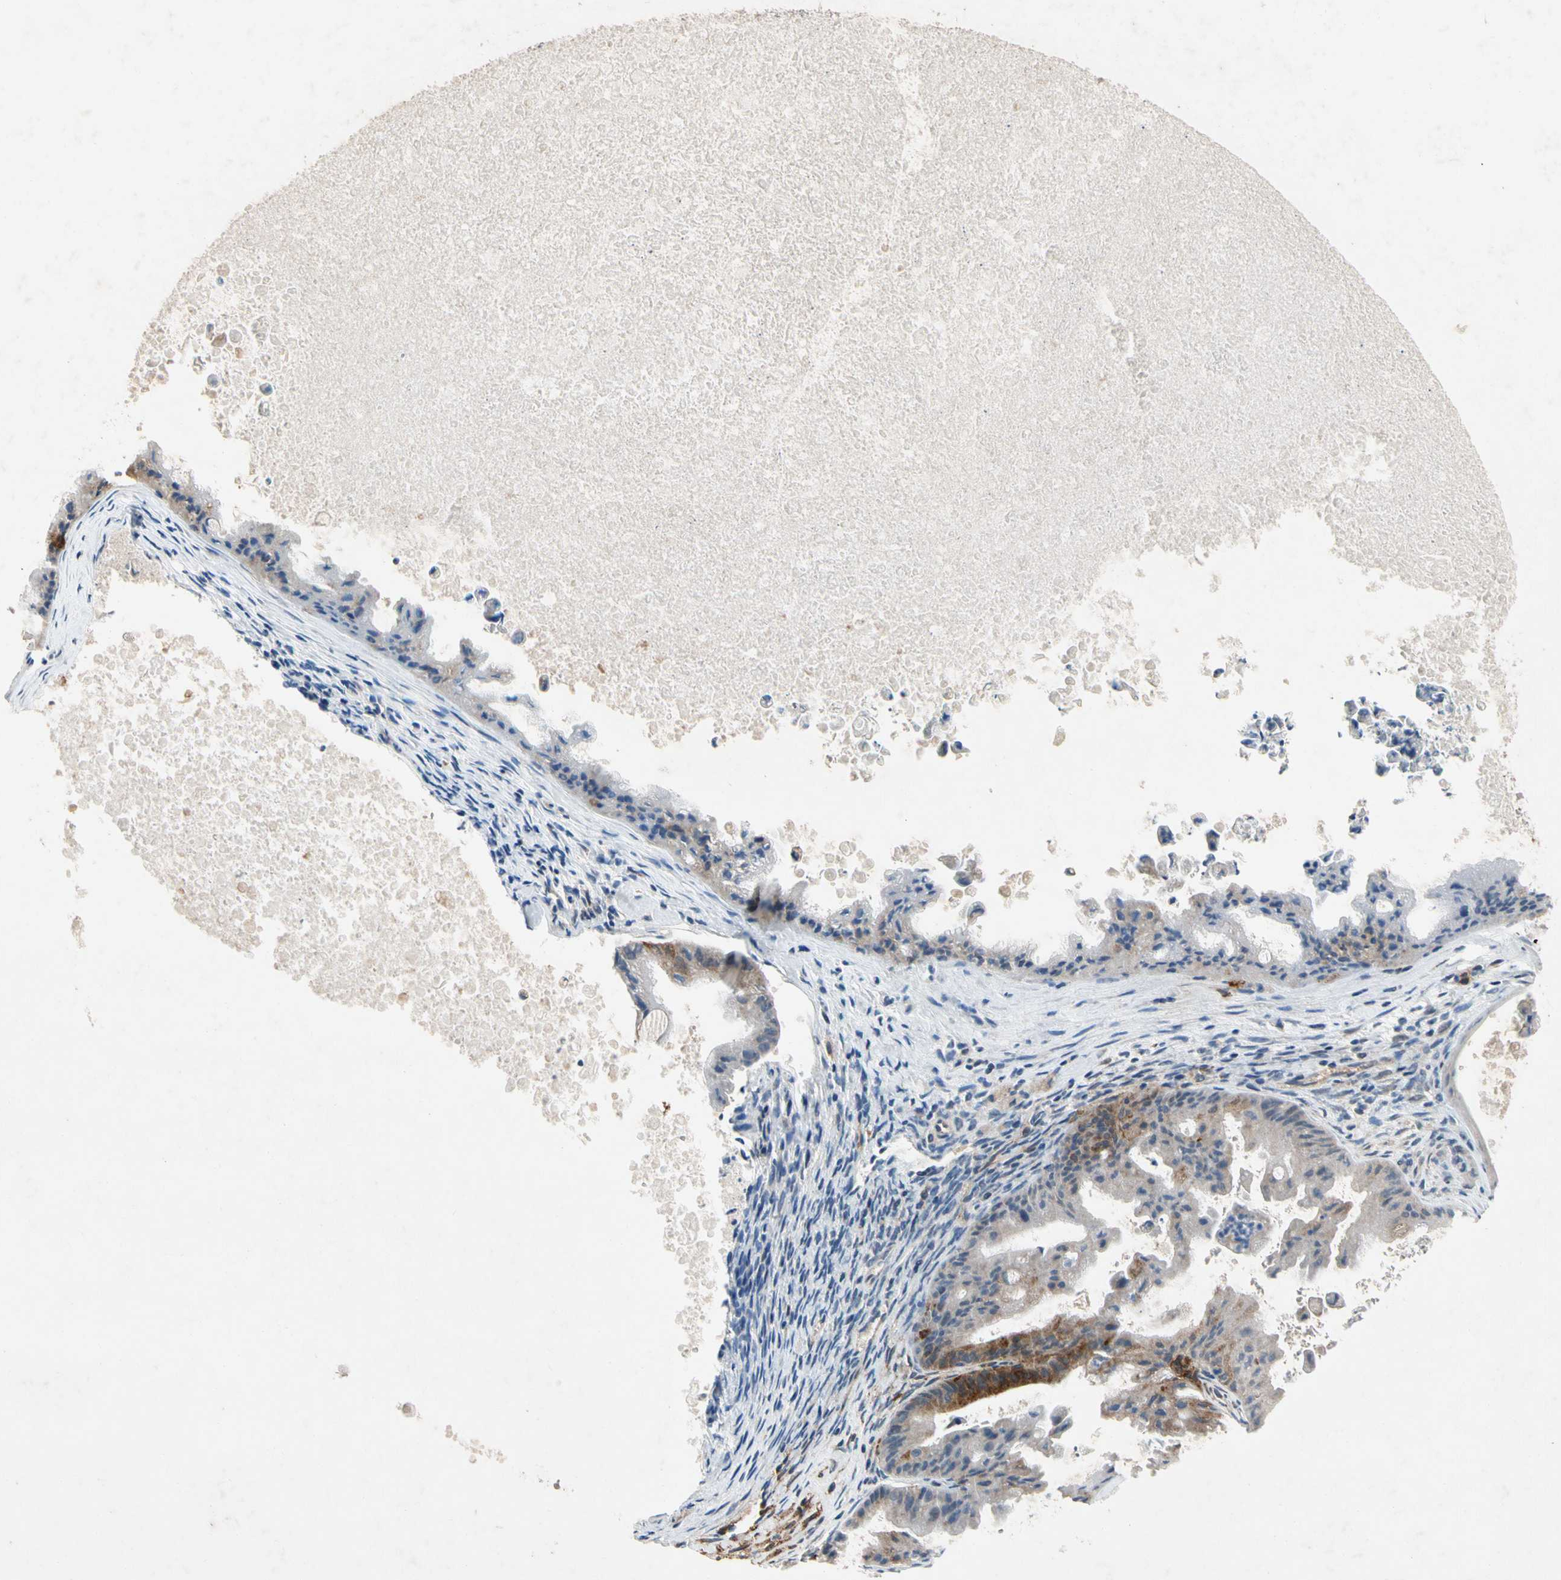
{"staining": {"intensity": "strong", "quantity": "<25%", "location": "cytoplasmic/membranous"}, "tissue": "ovarian cancer", "cell_type": "Tumor cells", "image_type": "cancer", "snomed": [{"axis": "morphology", "description": "Cystadenocarcinoma, mucinous, NOS"}, {"axis": "topography", "description": "Ovary"}], "caption": "This image demonstrates immunohistochemistry (IHC) staining of ovarian mucinous cystadenocarcinoma, with medium strong cytoplasmic/membranous positivity in about <25% of tumor cells.", "gene": "NDFIP2", "patient": {"sex": "female", "age": 37}}